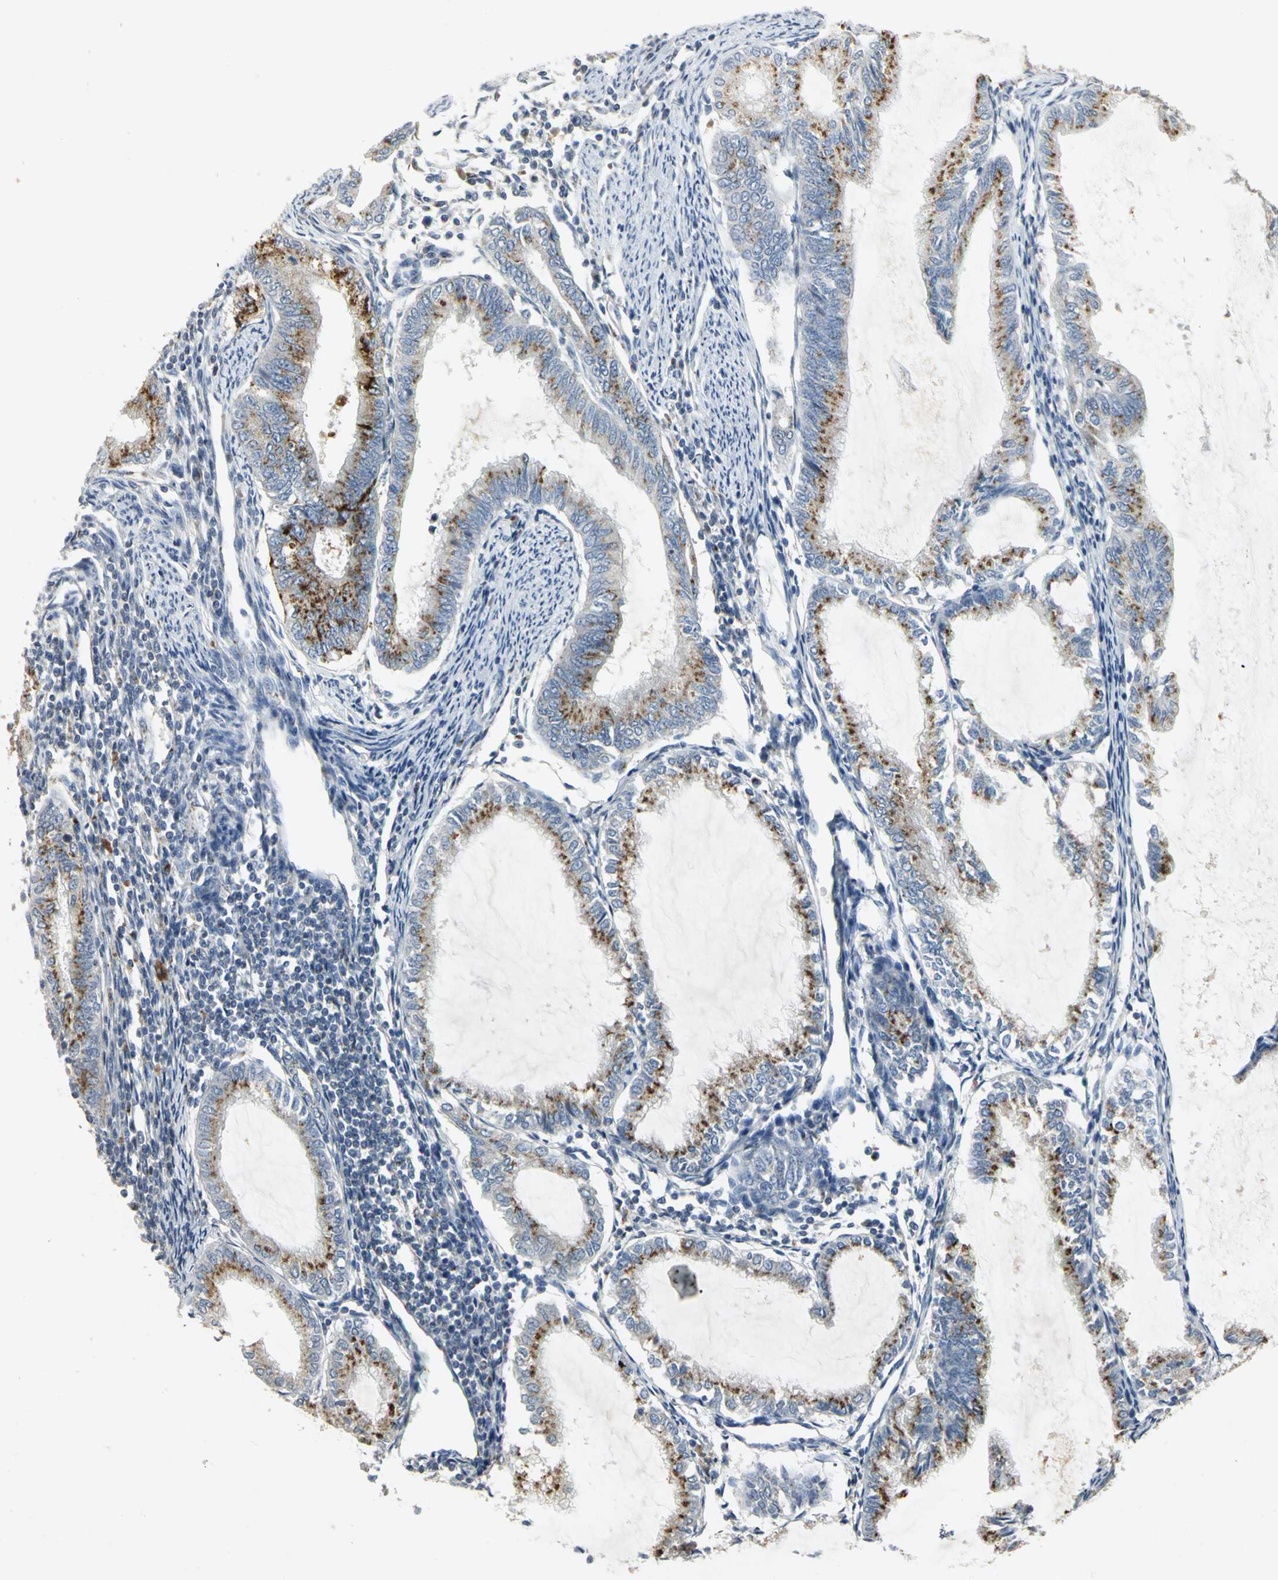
{"staining": {"intensity": "strong", "quantity": ">75%", "location": "cytoplasmic/membranous"}, "tissue": "endometrial cancer", "cell_type": "Tumor cells", "image_type": "cancer", "snomed": [{"axis": "morphology", "description": "Adenocarcinoma, NOS"}, {"axis": "topography", "description": "Endometrium"}], "caption": "Immunohistochemical staining of human adenocarcinoma (endometrial) displays high levels of strong cytoplasmic/membranous protein staining in approximately >75% of tumor cells.", "gene": "TM9SF2", "patient": {"sex": "female", "age": 86}}